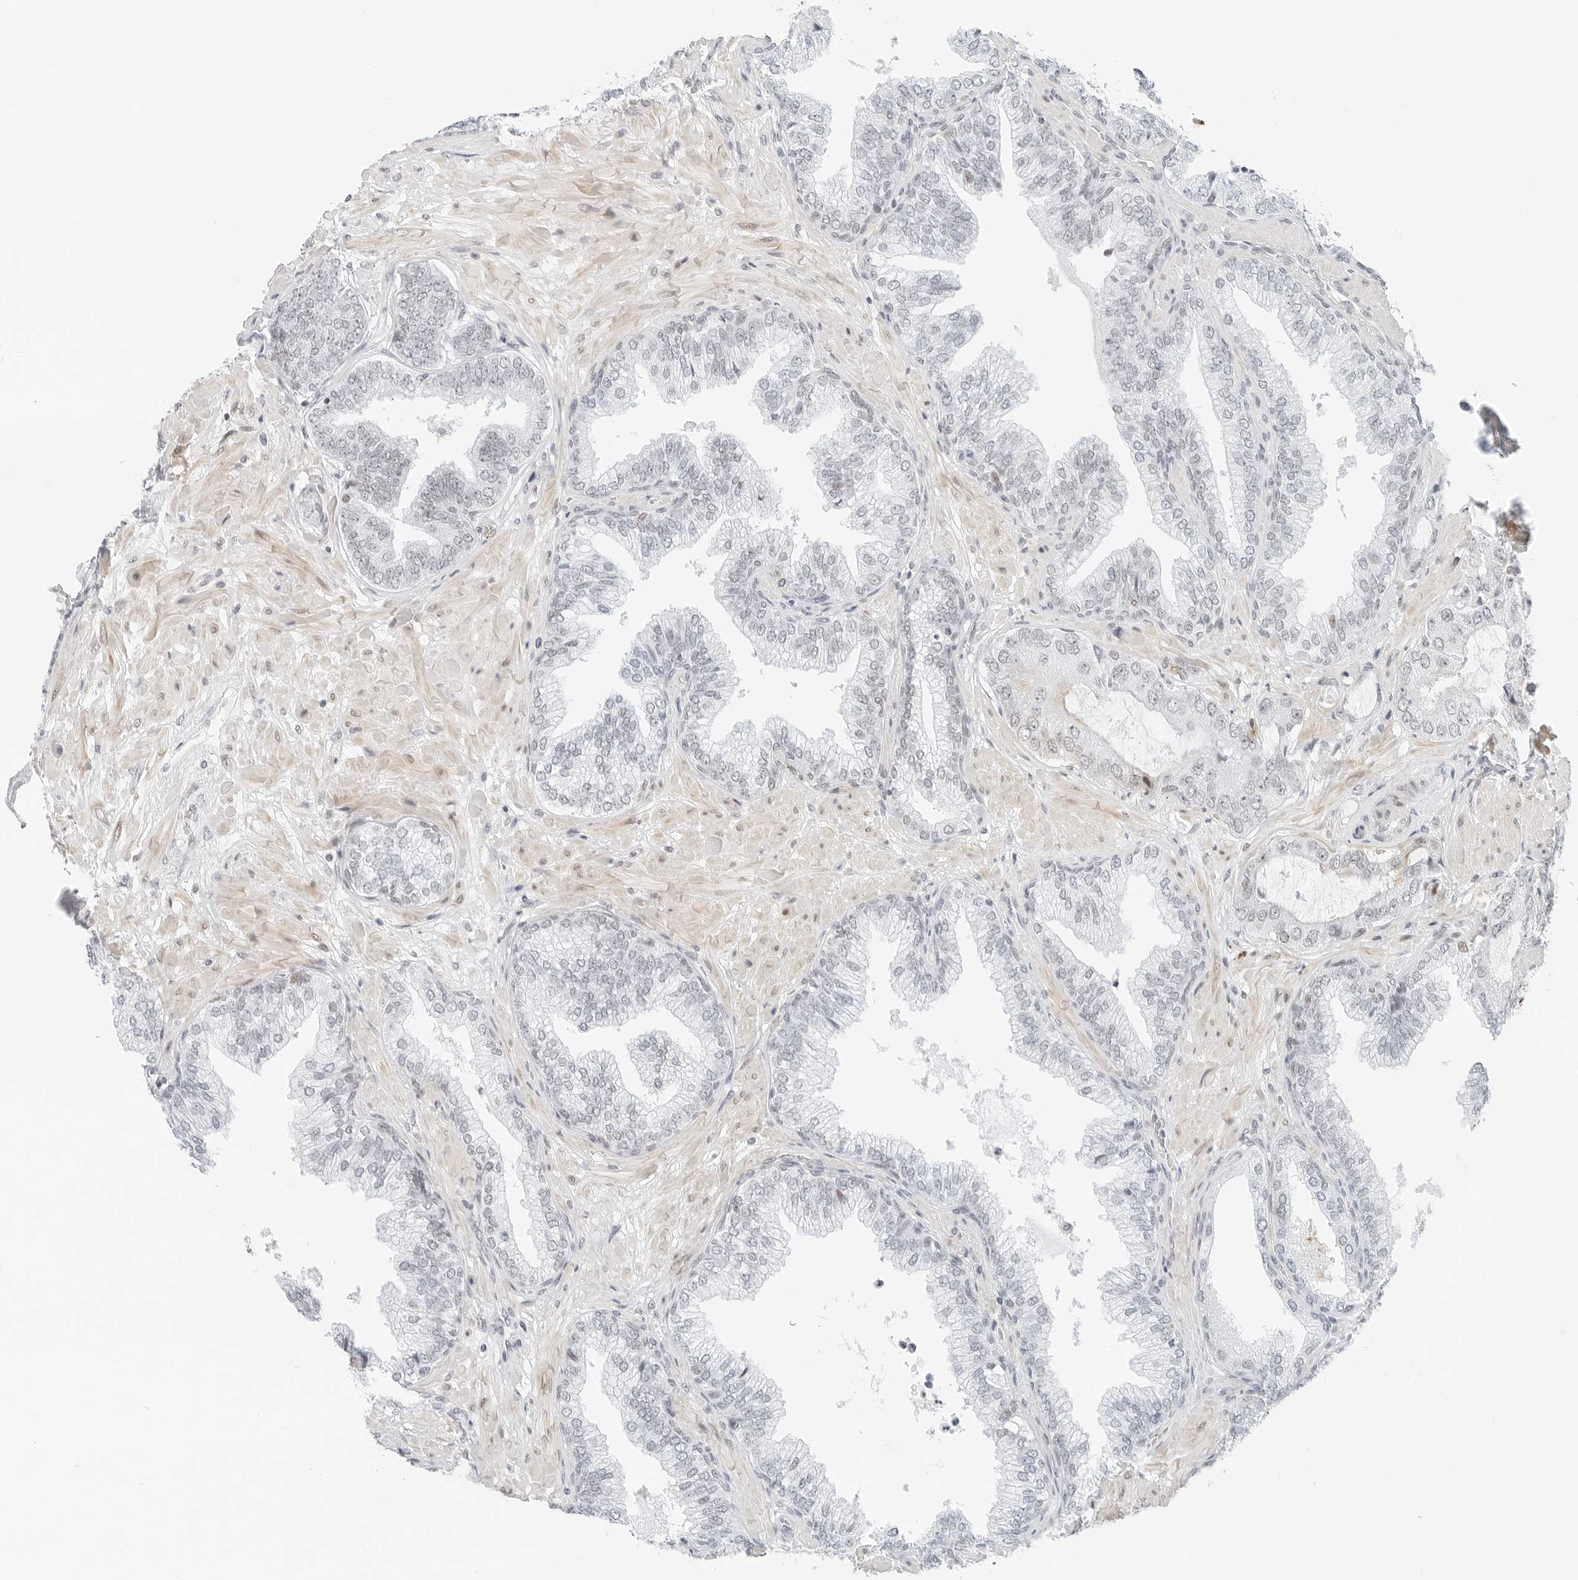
{"staining": {"intensity": "weak", "quantity": "<25%", "location": "nuclear"}, "tissue": "prostate cancer", "cell_type": "Tumor cells", "image_type": "cancer", "snomed": [{"axis": "morphology", "description": "Adenocarcinoma, High grade"}, {"axis": "topography", "description": "Prostate"}], "caption": "Tumor cells show no significant protein positivity in prostate cancer (adenocarcinoma (high-grade)).", "gene": "CRTC2", "patient": {"sex": "male", "age": 59}}